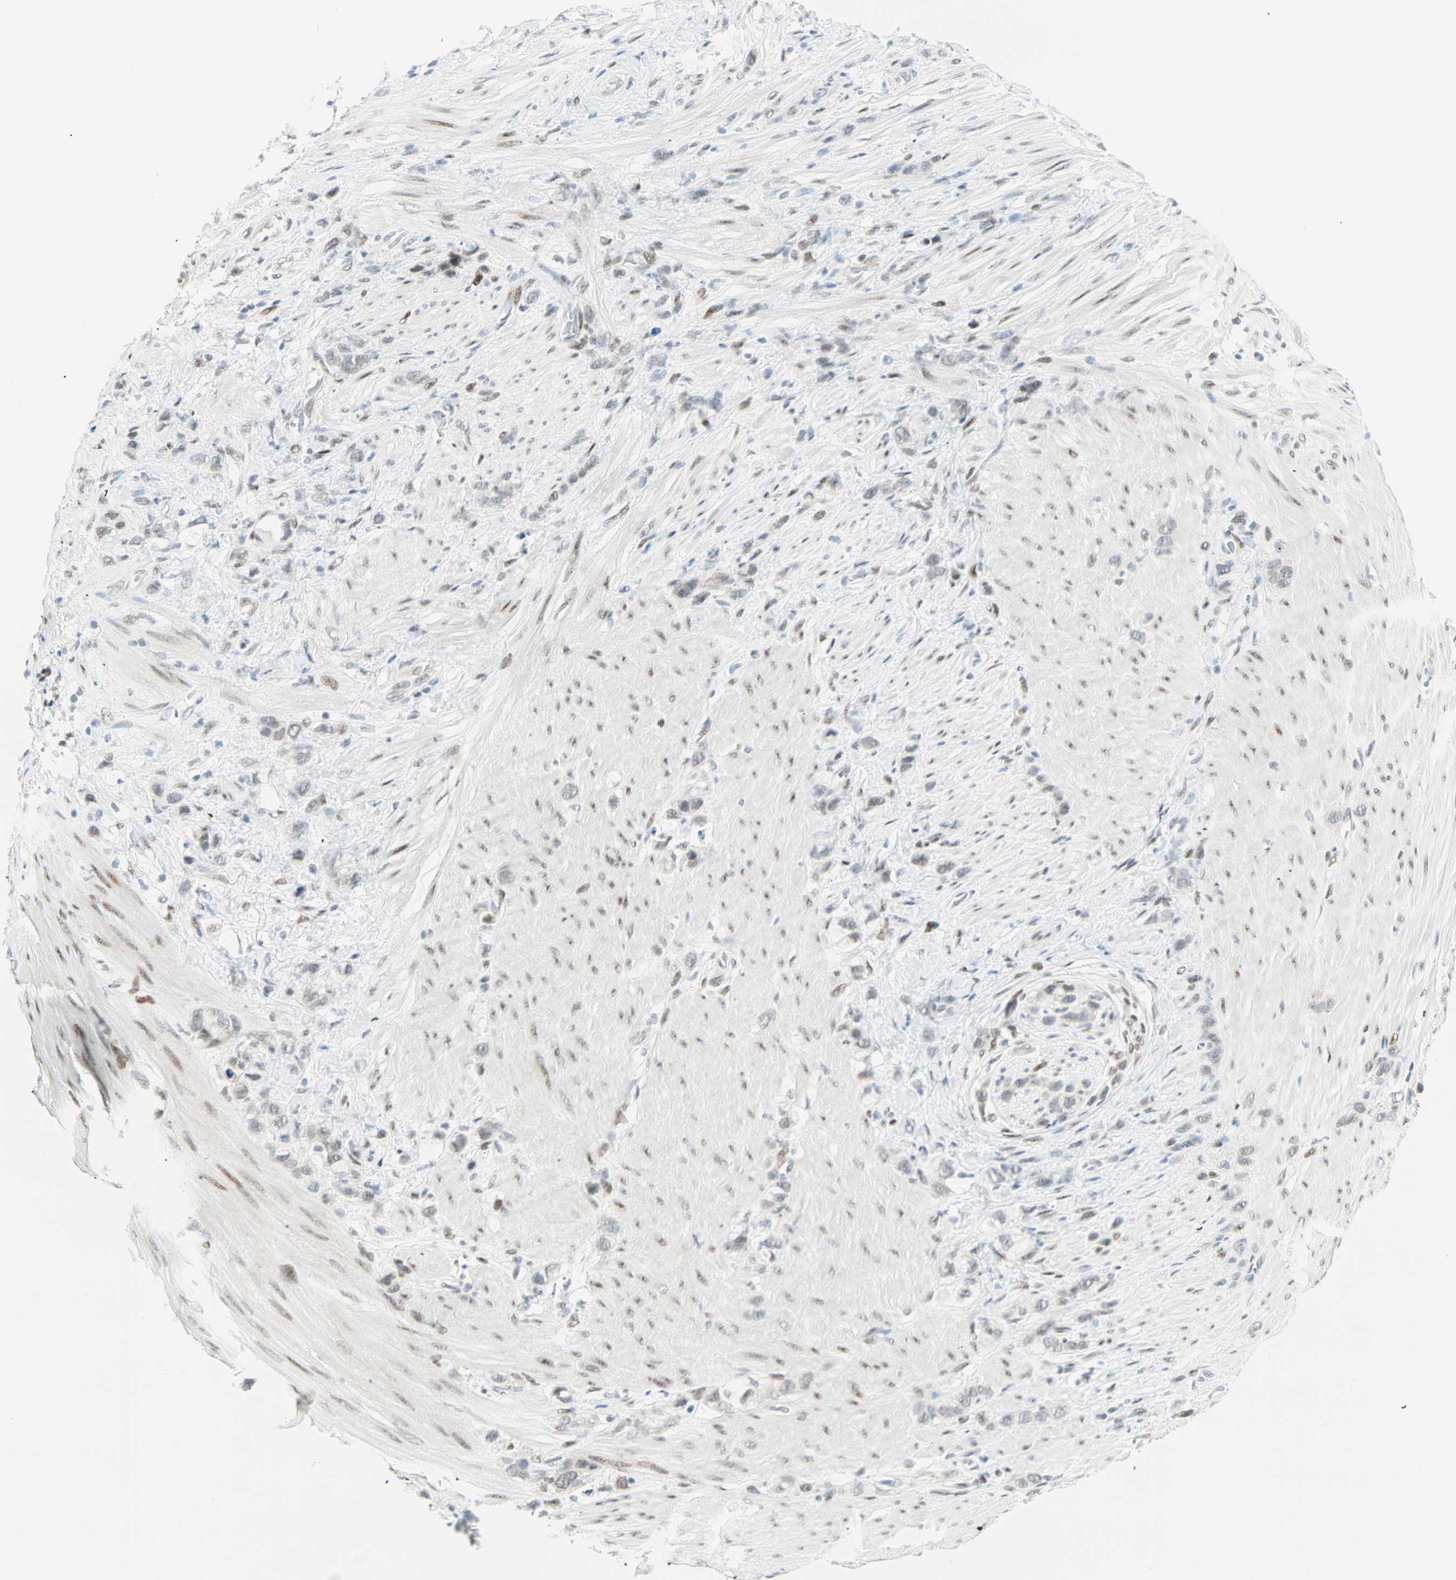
{"staining": {"intensity": "negative", "quantity": "none", "location": "none"}, "tissue": "stomach cancer", "cell_type": "Tumor cells", "image_type": "cancer", "snomed": [{"axis": "morphology", "description": "Normal tissue, NOS"}, {"axis": "morphology", "description": "Adenocarcinoma, NOS"}, {"axis": "morphology", "description": "Adenocarcinoma, High grade"}, {"axis": "topography", "description": "Stomach, upper"}, {"axis": "topography", "description": "Stomach"}], "caption": "A high-resolution histopathology image shows immunohistochemistry staining of stomach cancer, which demonstrates no significant expression in tumor cells. Brightfield microscopy of immunohistochemistry stained with DAB (3,3'-diaminobenzidine) (brown) and hematoxylin (blue), captured at high magnification.", "gene": "PKNOX1", "patient": {"sex": "female", "age": 65}}